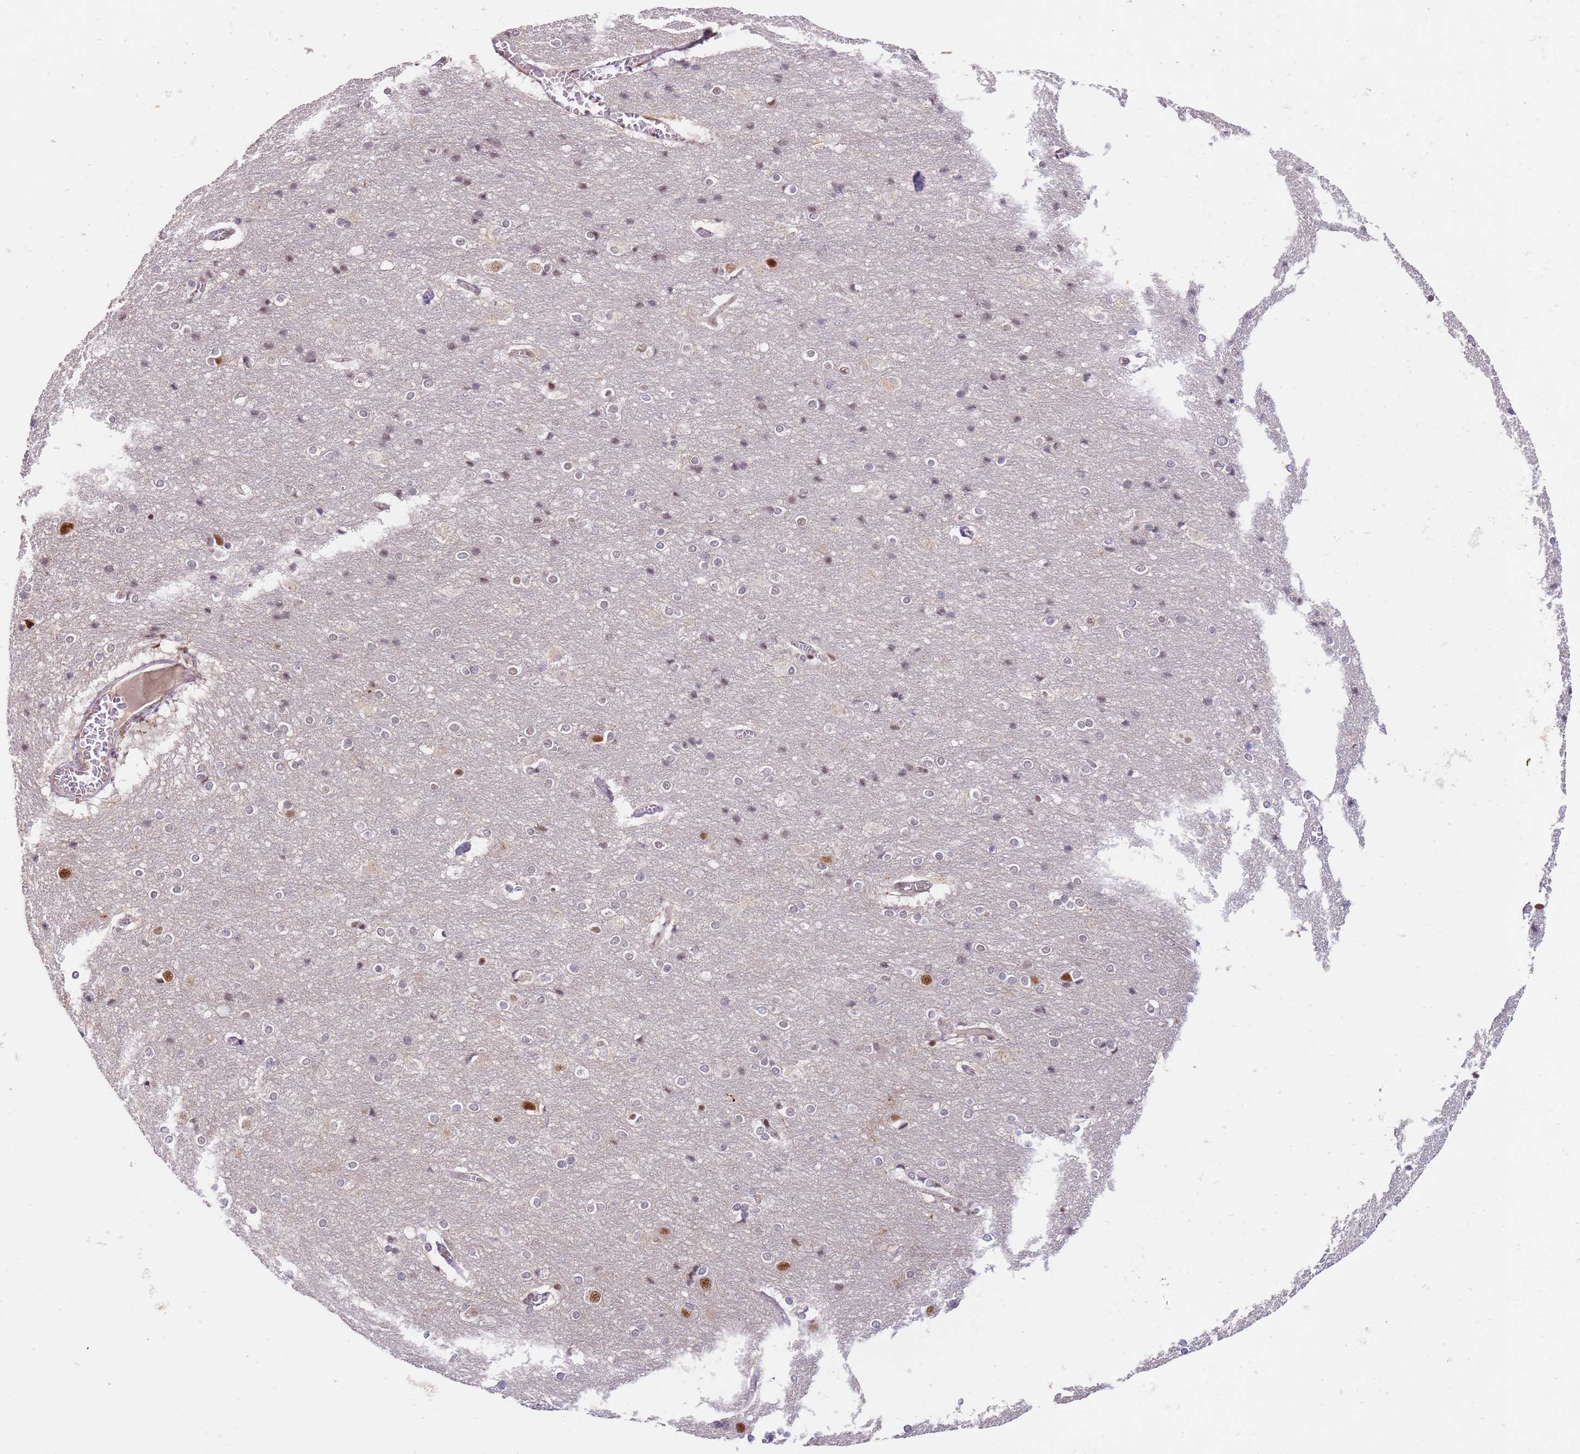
{"staining": {"intensity": "negative", "quantity": "none", "location": "none"}, "tissue": "cerebral cortex", "cell_type": "Endothelial cells", "image_type": "normal", "snomed": [{"axis": "morphology", "description": "Normal tissue, NOS"}, {"axis": "topography", "description": "Cerebral cortex"}], "caption": "Immunohistochemistry histopathology image of unremarkable cerebral cortex: cerebral cortex stained with DAB (3,3'-diaminobenzidine) shows no significant protein expression in endothelial cells. Nuclei are stained in blue.", "gene": "LGALSL", "patient": {"sex": "male", "age": 54}}